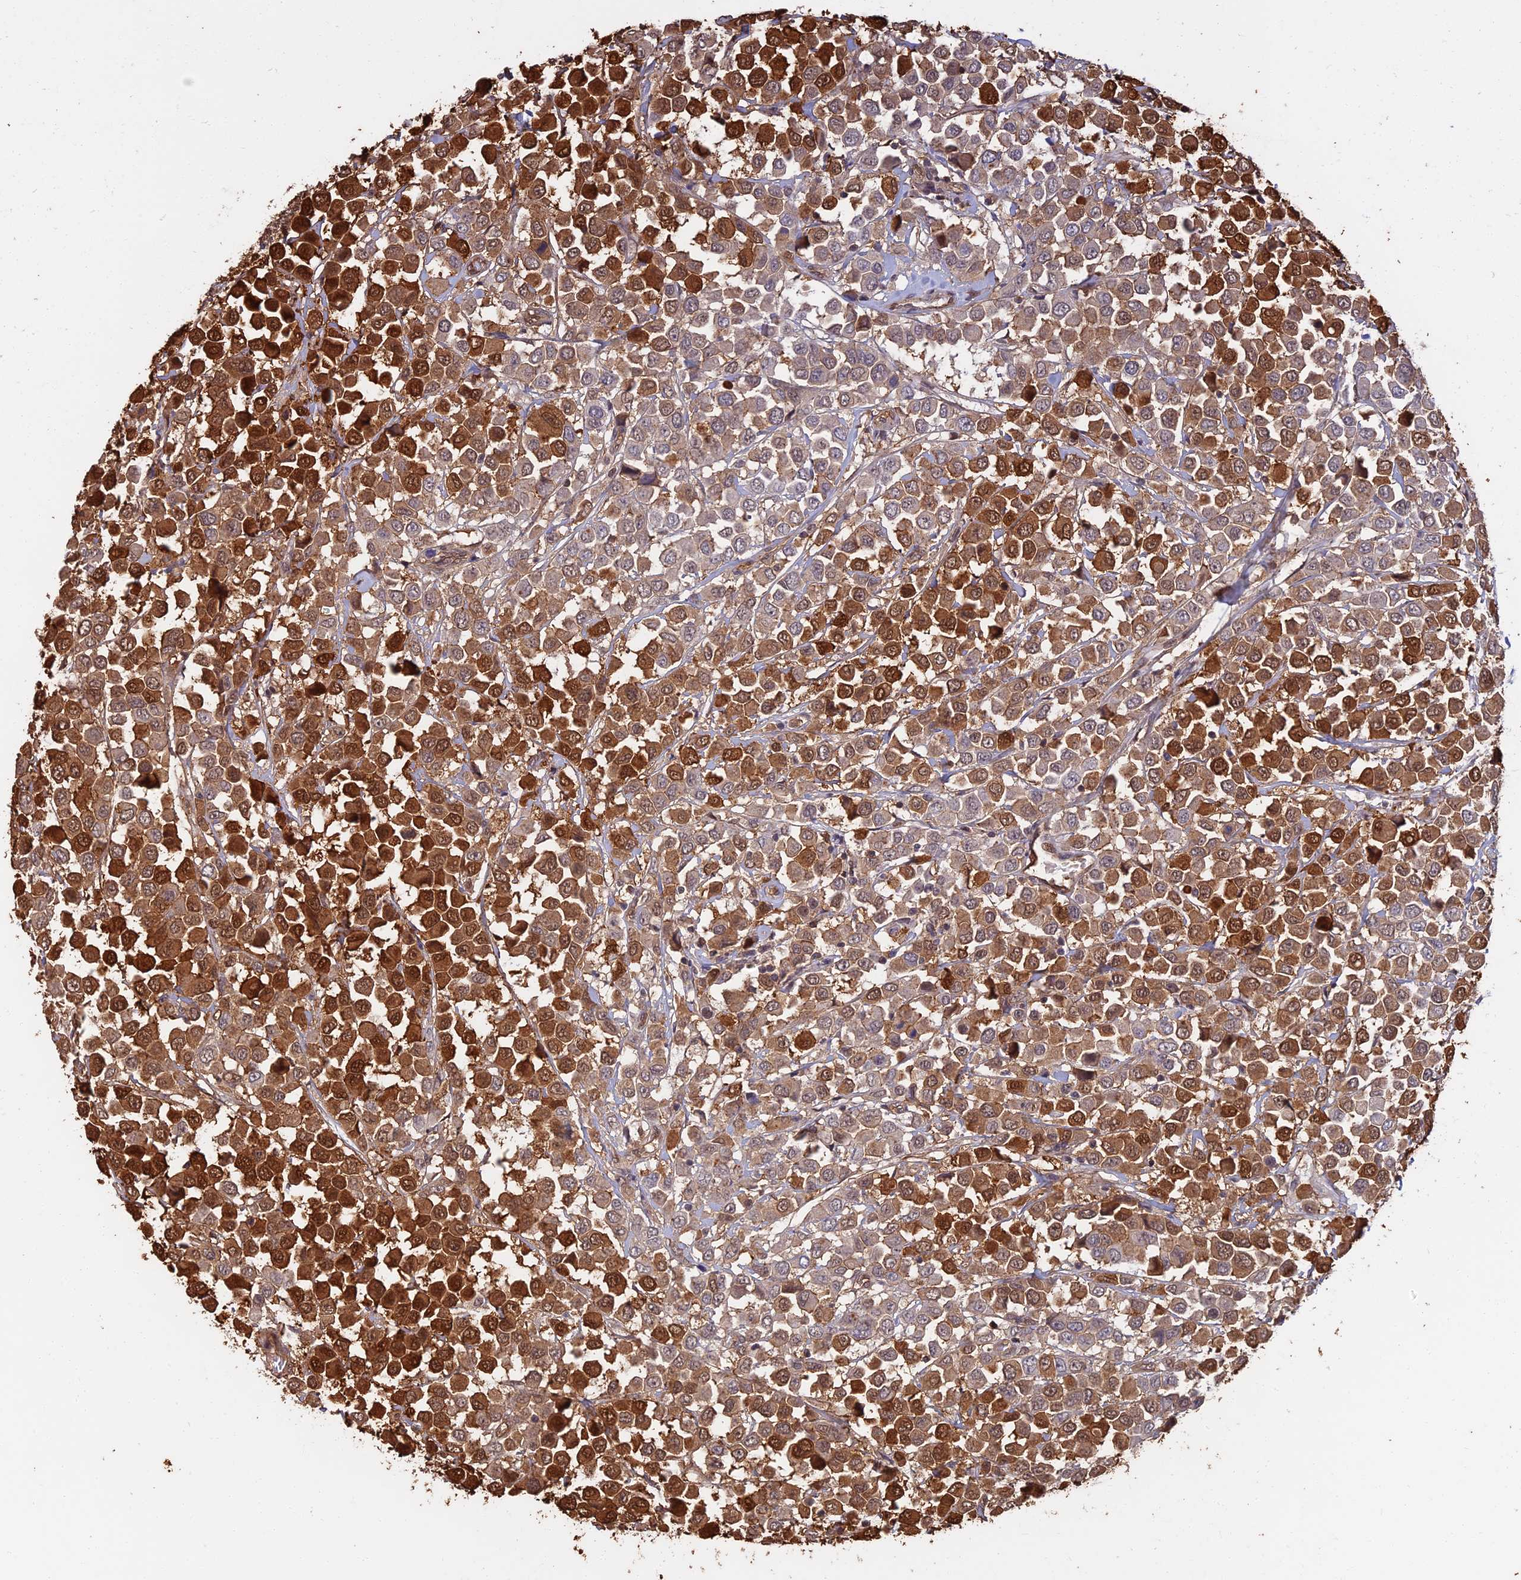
{"staining": {"intensity": "strong", "quantity": "25%-75%", "location": "cytoplasmic/membranous"}, "tissue": "breast cancer", "cell_type": "Tumor cells", "image_type": "cancer", "snomed": [{"axis": "morphology", "description": "Duct carcinoma"}, {"axis": "topography", "description": "Breast"}], "caption": "This histopathology image displays breast cancer stained with IHC to label a protein in brown. The cytoplasmic/membranous of tumor cells show strong positivity for the protein. Nuclei are counter-stained blue.", "gene": "LRRN3", "patient": {"sex": "female", "age": 61}}